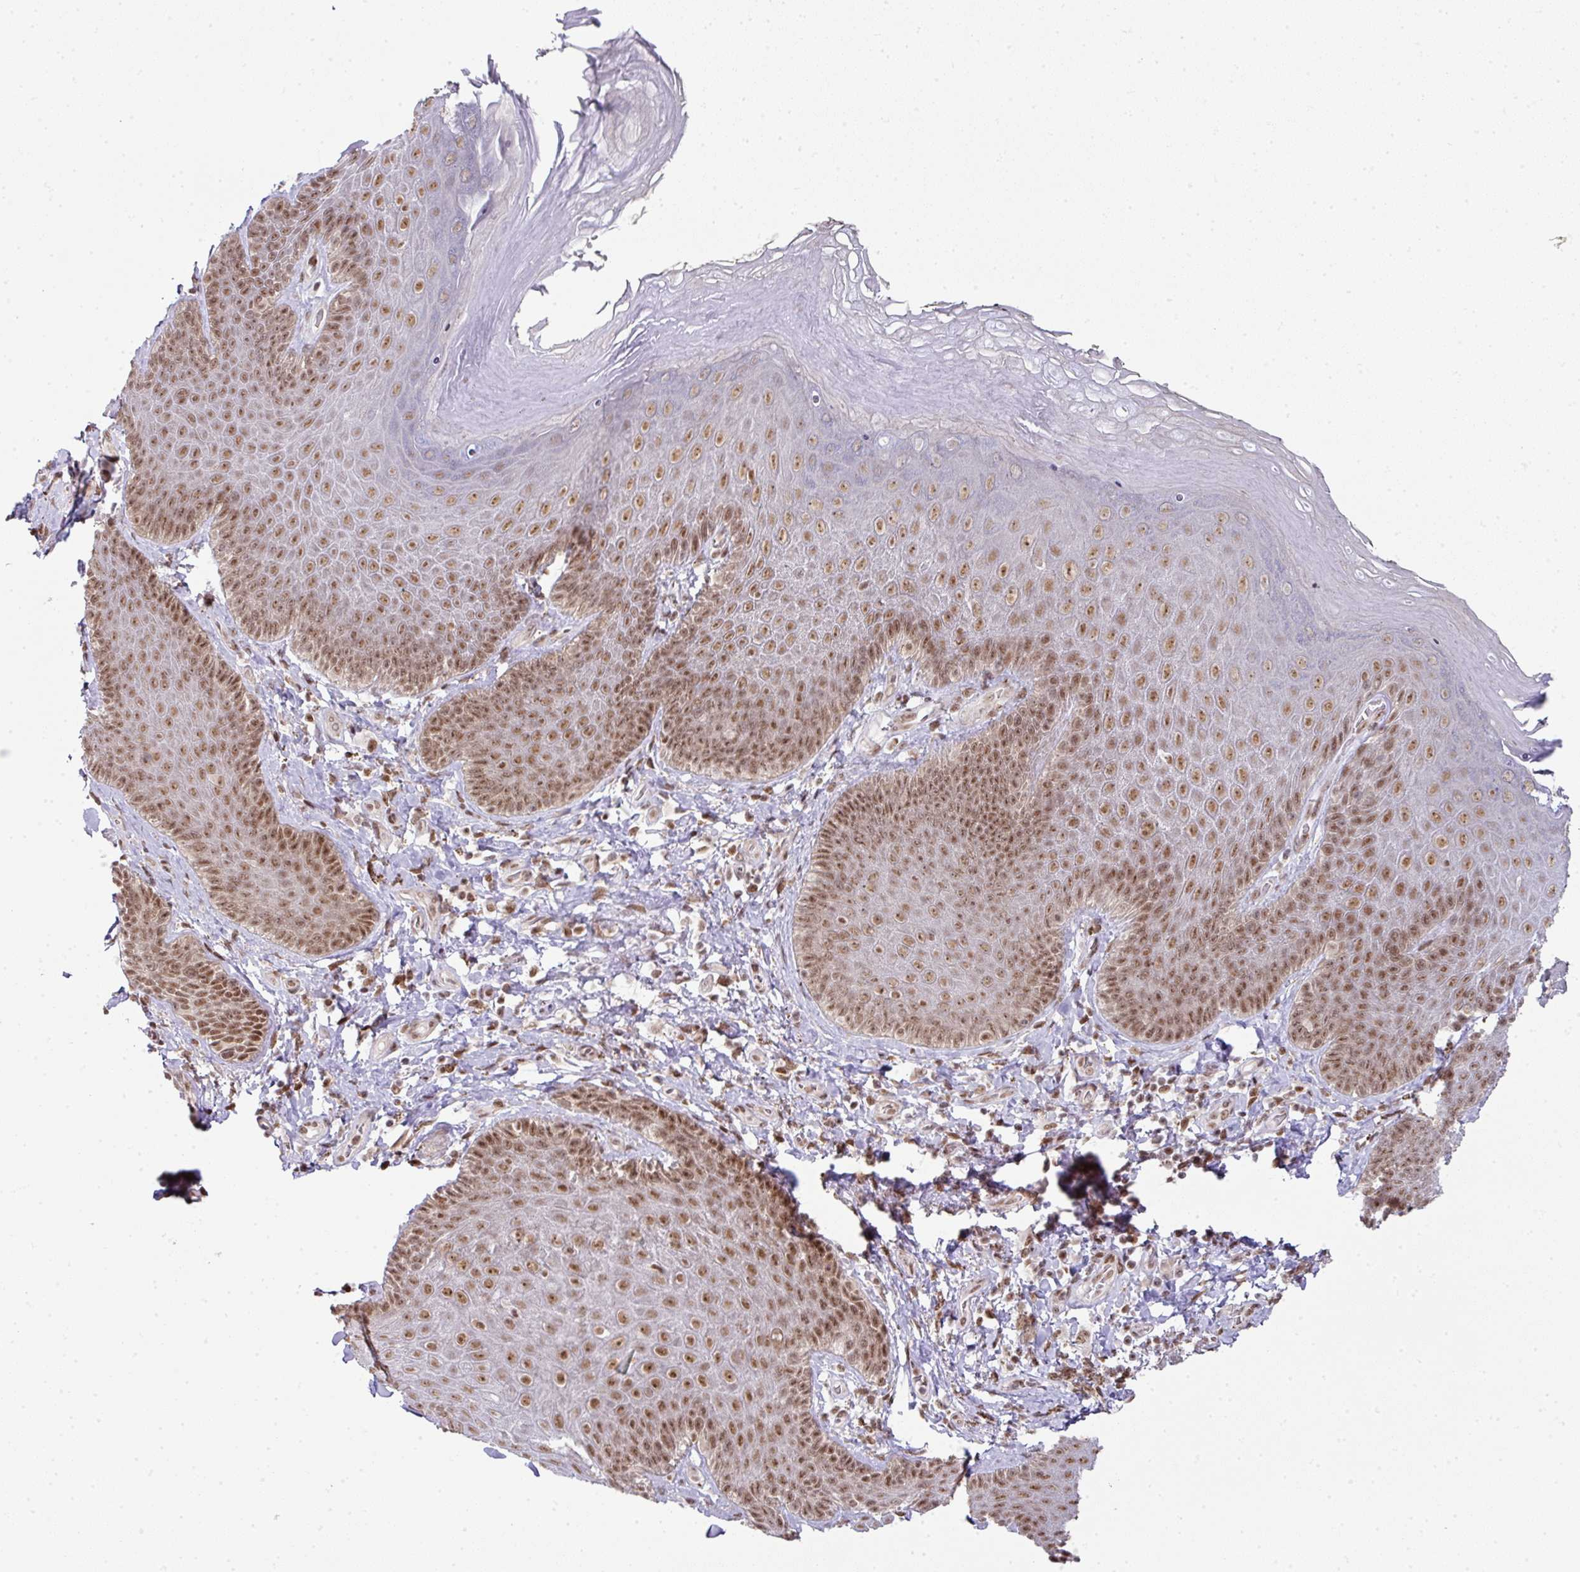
{"staining": {"intensity": "moderate", "quantity": ">75%", "location": "nuclear"}, "tissue": "skin", "cell_type": "Epidermal cells", "image_type": "normal", "snomed": [{"axis": "morphology", "description": "Normal tissue, NOS"}, {"axis": "topography", "description": "Anal"}, {"axis": "topography", "description": "Peripheral nerve tissue"}], "caption": "Benign skin shows moderate nuclear staining in about >75% of epidermal cells (Stains: DAB in brown, nuclei in blue, Microscopy: brightfield microscopy at high magnification)..", "gene": "NFYA", "patient": {"sex": "male", "age": 53}}